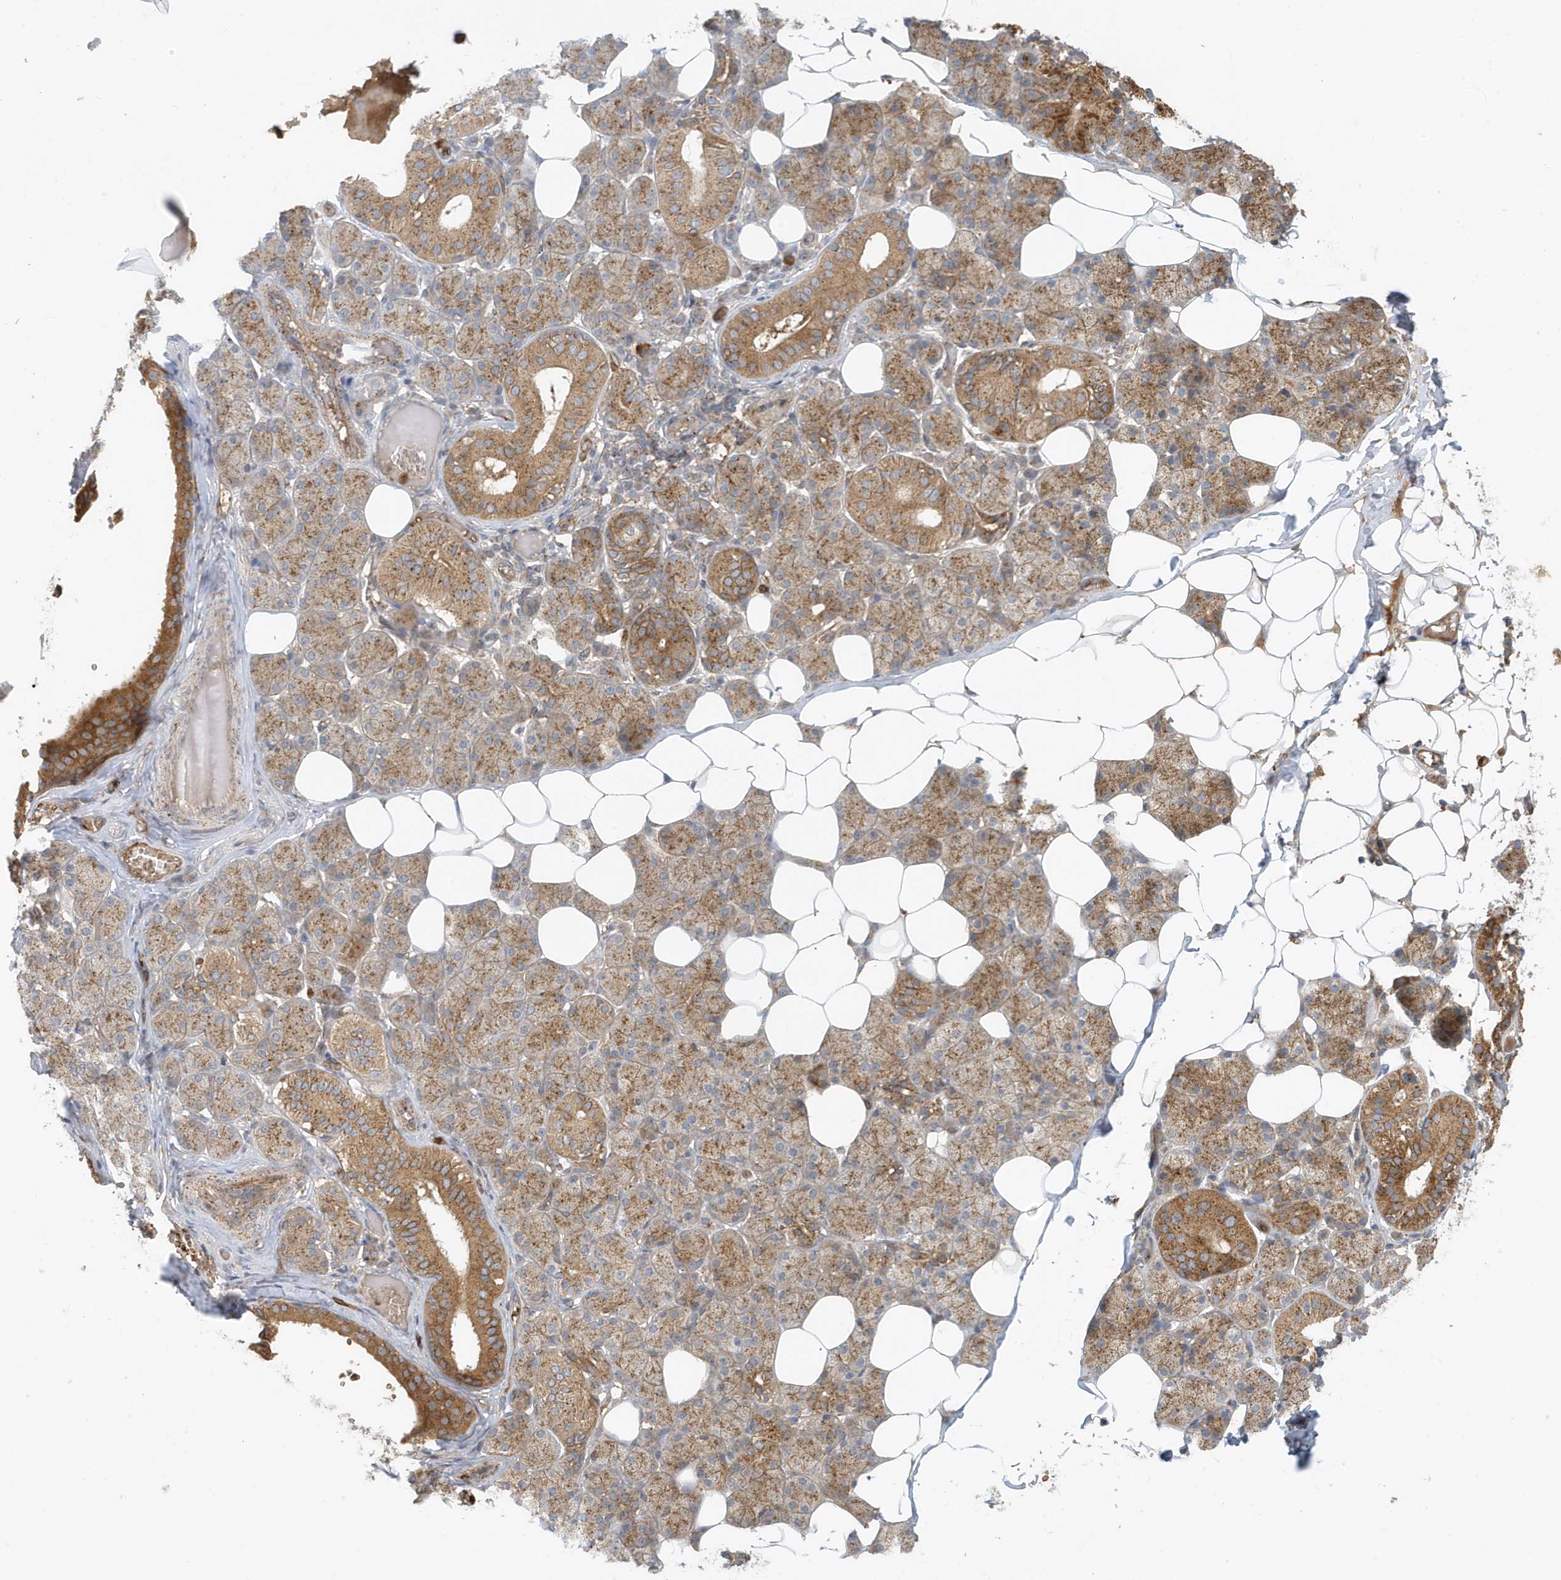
{"staining": {"intensity": "moderate", "quantity": "25%-75%", "location": "cytoplasmic/membranous"}, "tissue": "salivary gland", "cell_type": "Glandular cells", "image_type": "normal", "snomed": [{"axis": "morphology", "description": "Normal tissue, NOS"}, {"axis": "topography", "description": "Salivary gland"}], "caption": "Immunohistochemistry (IHC) (DAB) staining of benign salivary gland exhibits moderate cytoplasmic/membranous protein positivity in about 25%-75% of glandular cells.", "gene": "FYCO1", "patient": {"sex": "female", "age": 33}}